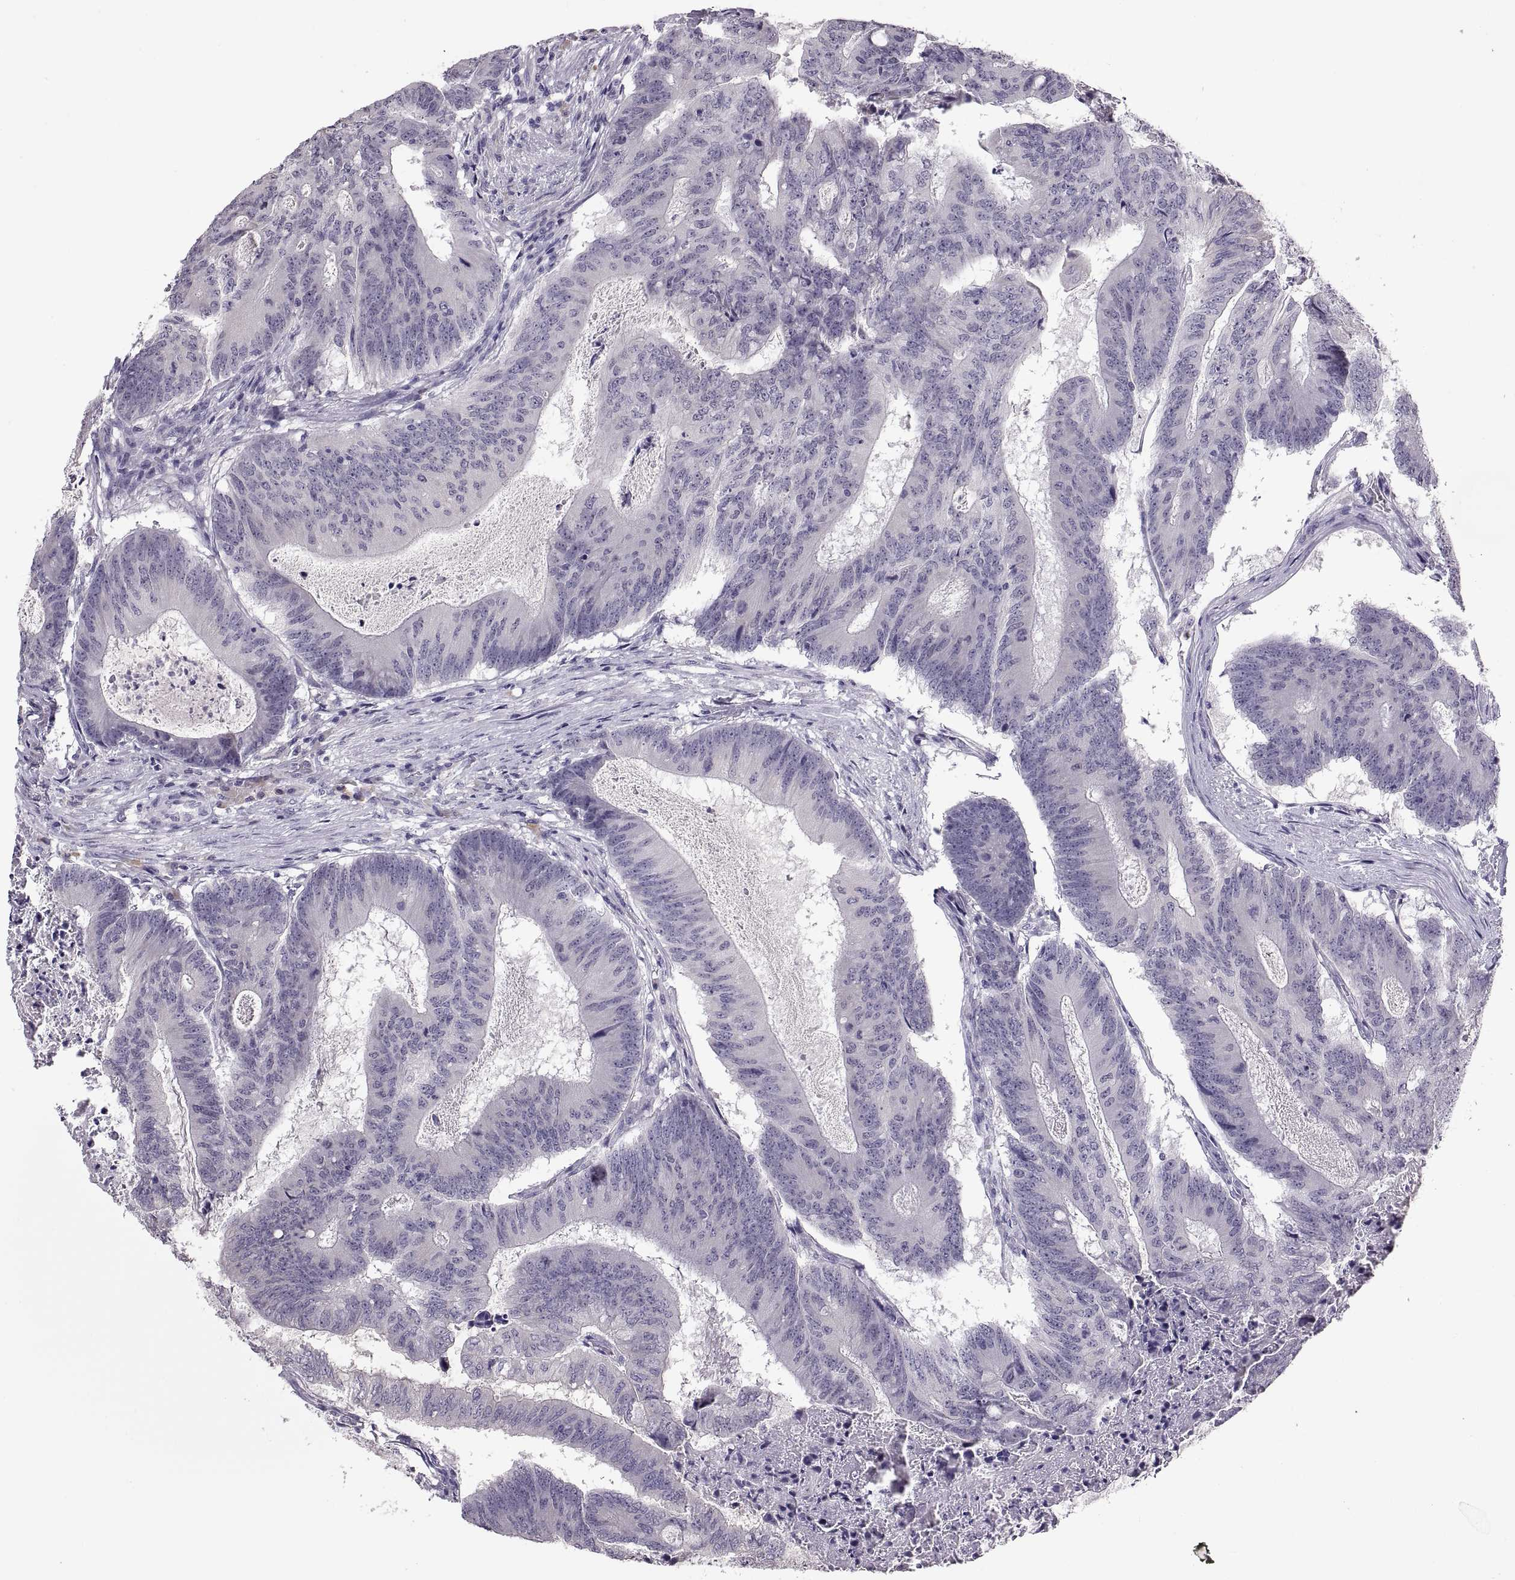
{"staining": {"intensity": "negative", "quantity": "none", "location": "none"}, "tissue": "colorectal cancer", "cell_type": "Tumor cells", "image_type": "cancer", "snomed": [{"axis": "morphology", "description": "Adenocarcinoma, NOS"}, {"axis": "topography", "description": "Colon"}], "caption": "This histopathology image is of adenocarcinoma (colorectal) stained with IHC to label a protein in brown with the nuclei are counter-stained blue. There is no staining in tumor cells.", "gene": "MAGEB18", "patient": {"sex": "female", "age": 70}}